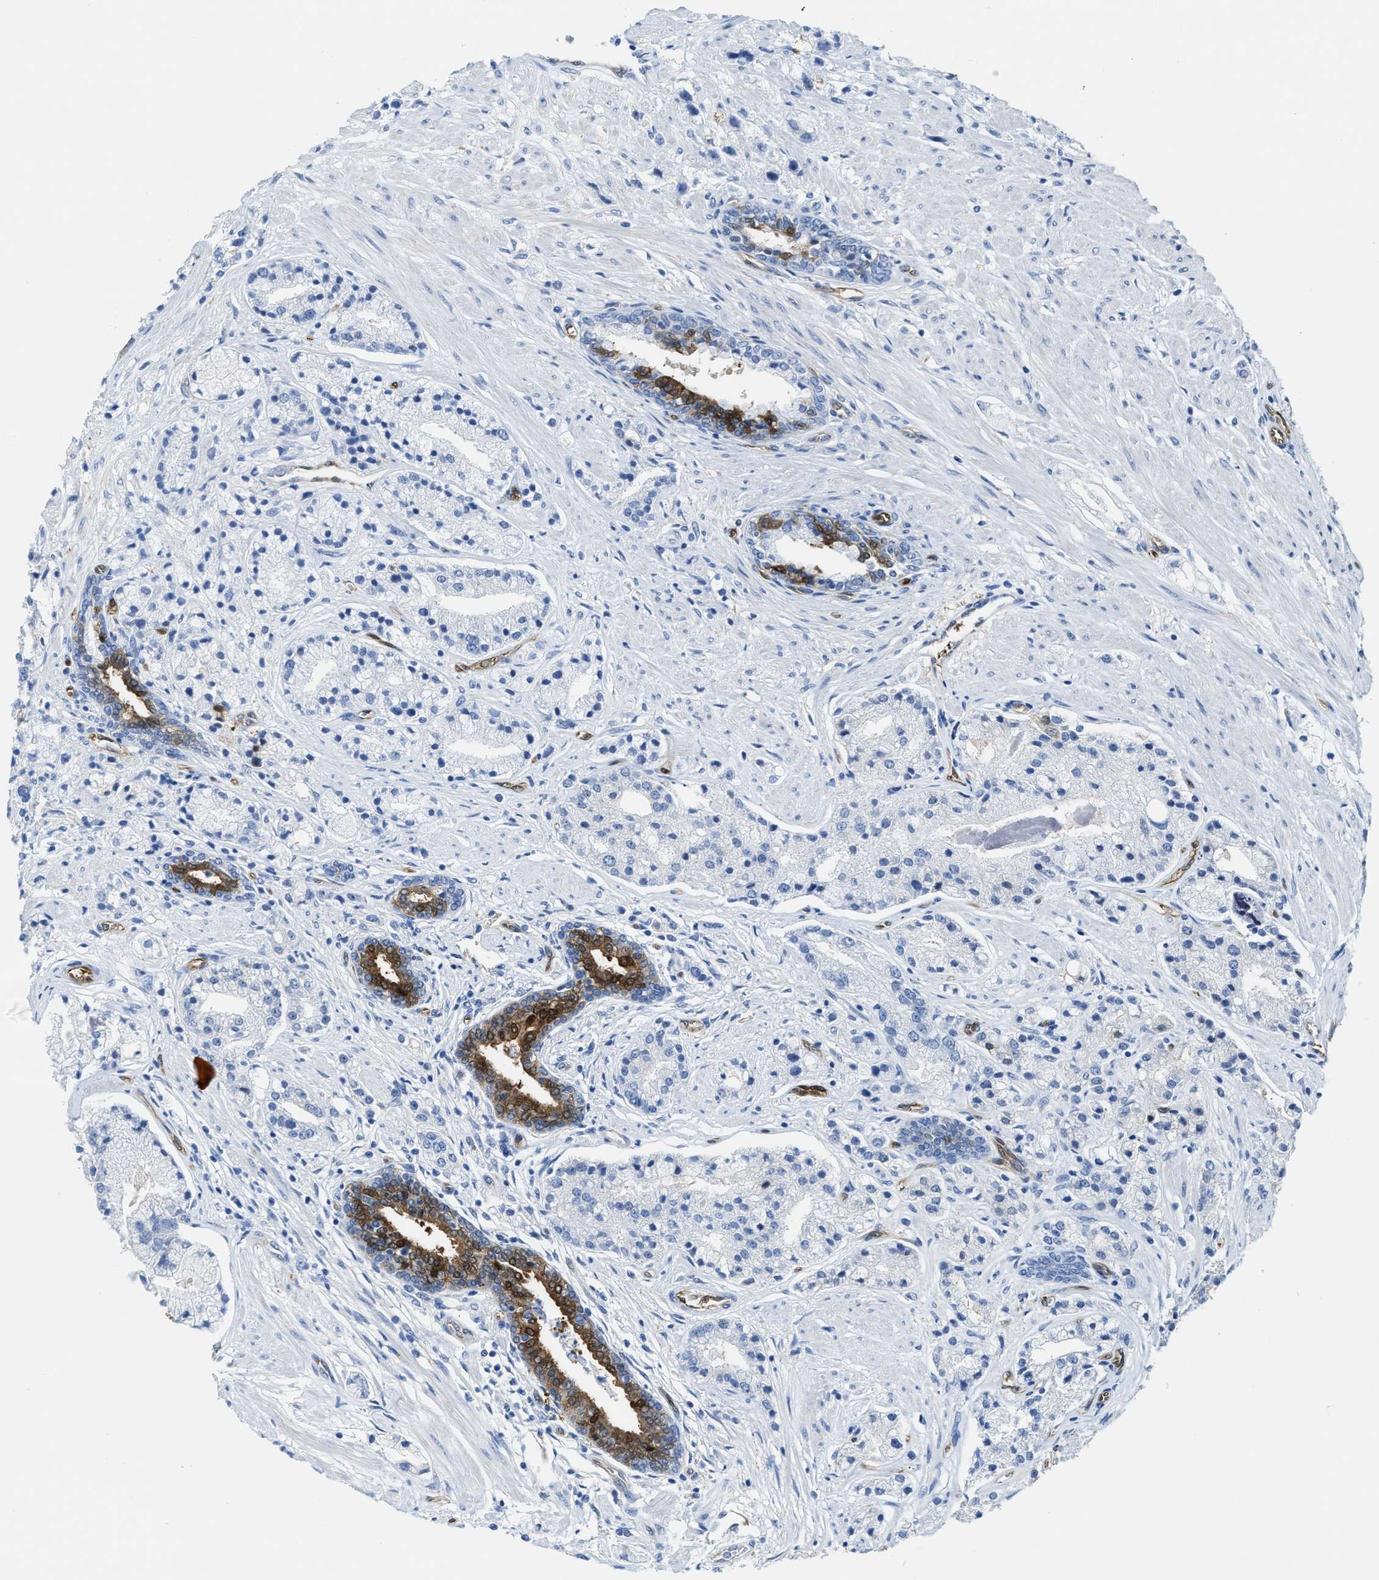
{"staining": {"intensity": "negative", "quantity": "none", "location": "none"}, "tissue": "prostate cancer", "cell_type": "Tumor cells", "image_type": "cancer", "snomed": [{"axis": "morphology", "description": "Adenocarcinoma, High grade"}, {"axis": "topography", "description": "Prostate"}], "caption": "Tumor cells show no significant protein staining in prostate cancer (high-grade adenocarcinoma). The staining is performed using DAB (3,3'-diaminobenzidine) brown chromogen with nuclei counter-stained in using hematoxylin.", "gene": "ASS1", "patient": {"sex": "male", "age": 50}}